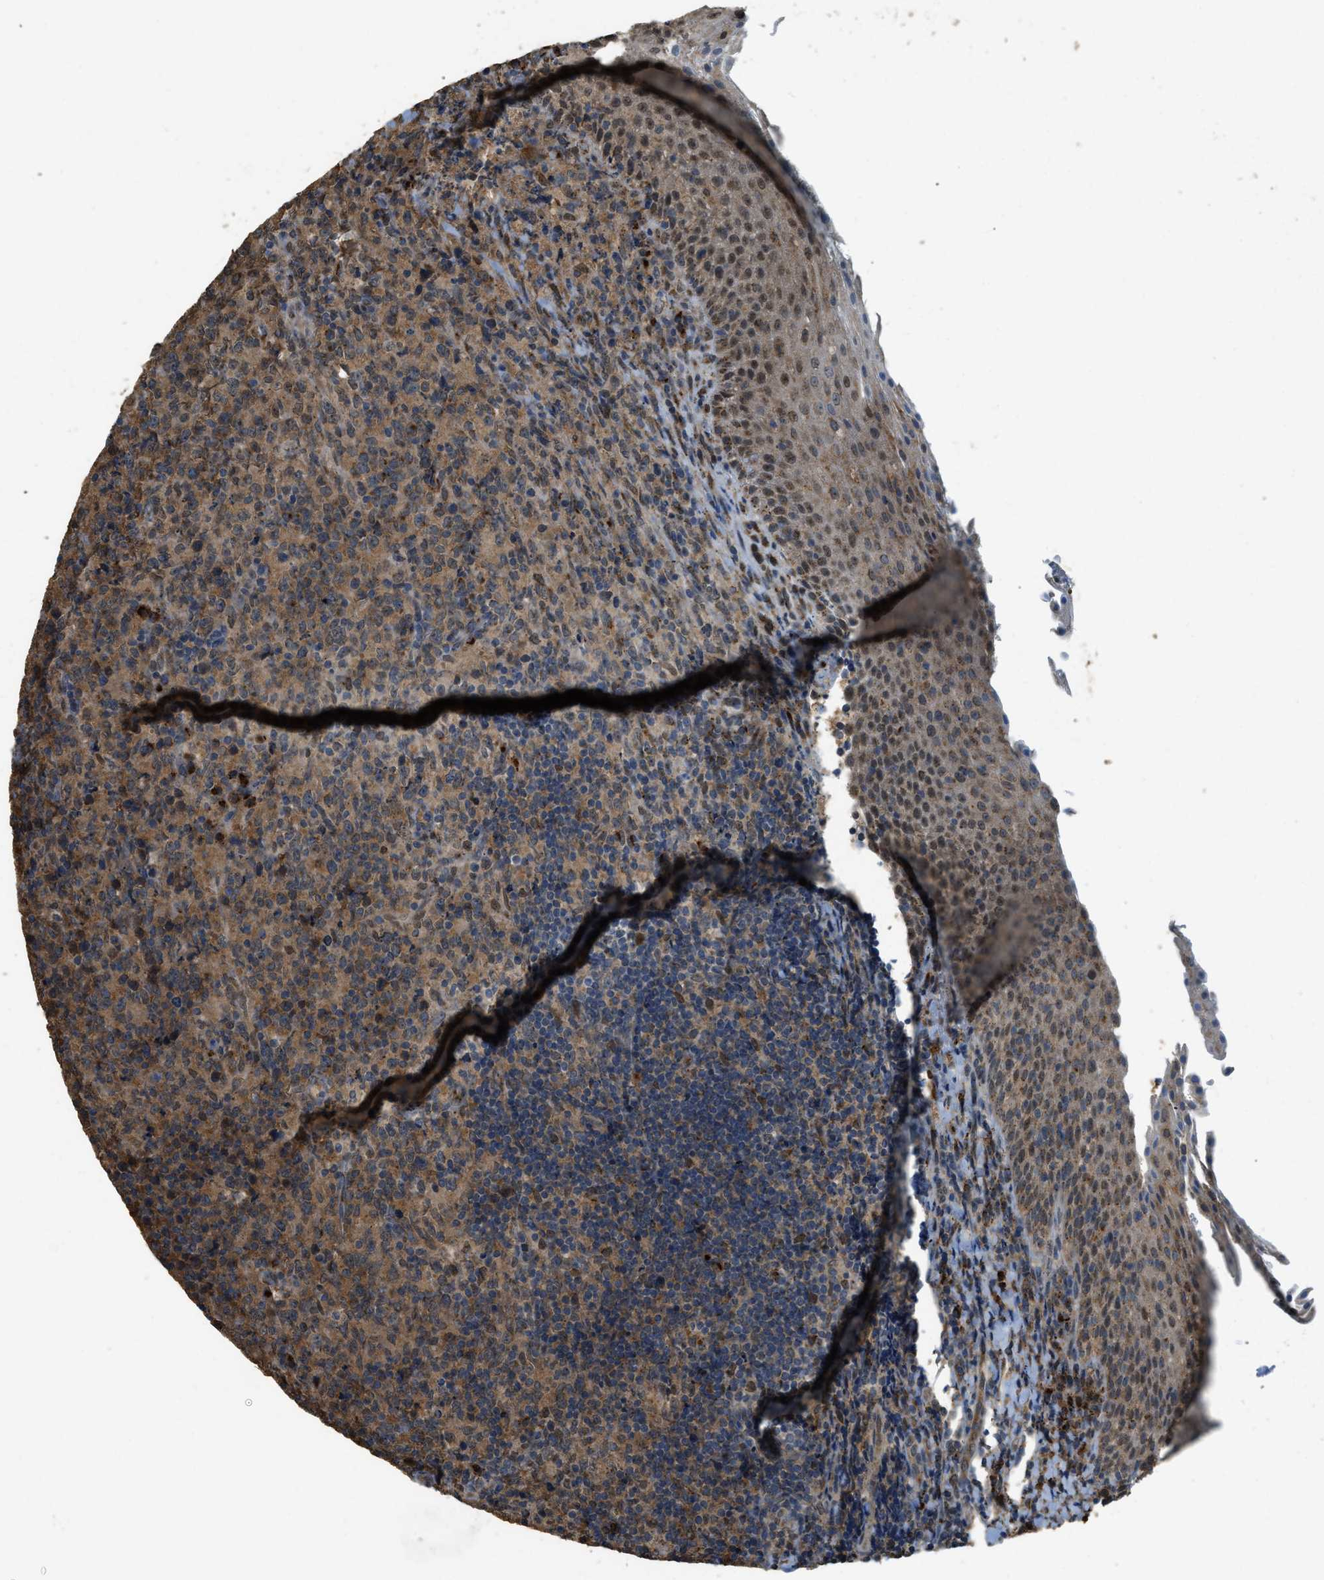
{"staining": {"intensity": "moderate", "quantity": ">75%", "location": "cytoplasmic/membranous"}, "tissue": "lymphoma", "cell_type": "Tumor cells", "image_type": "cancer", "snomed": [{"axis": "morphology", "description": "Malignant lymphoma, non-Hodgkin's type, High grade"}, {"axis": "topography", "description": "Tonsil"}], "caption": "Immunohistochemical staining of lymphoma shows medium levels of moderate cytoplasmic/membranous protein staining in about >75% of tumor cells.", "gene": "IPO7", "patient": {"sex": "female", "age": 36}}